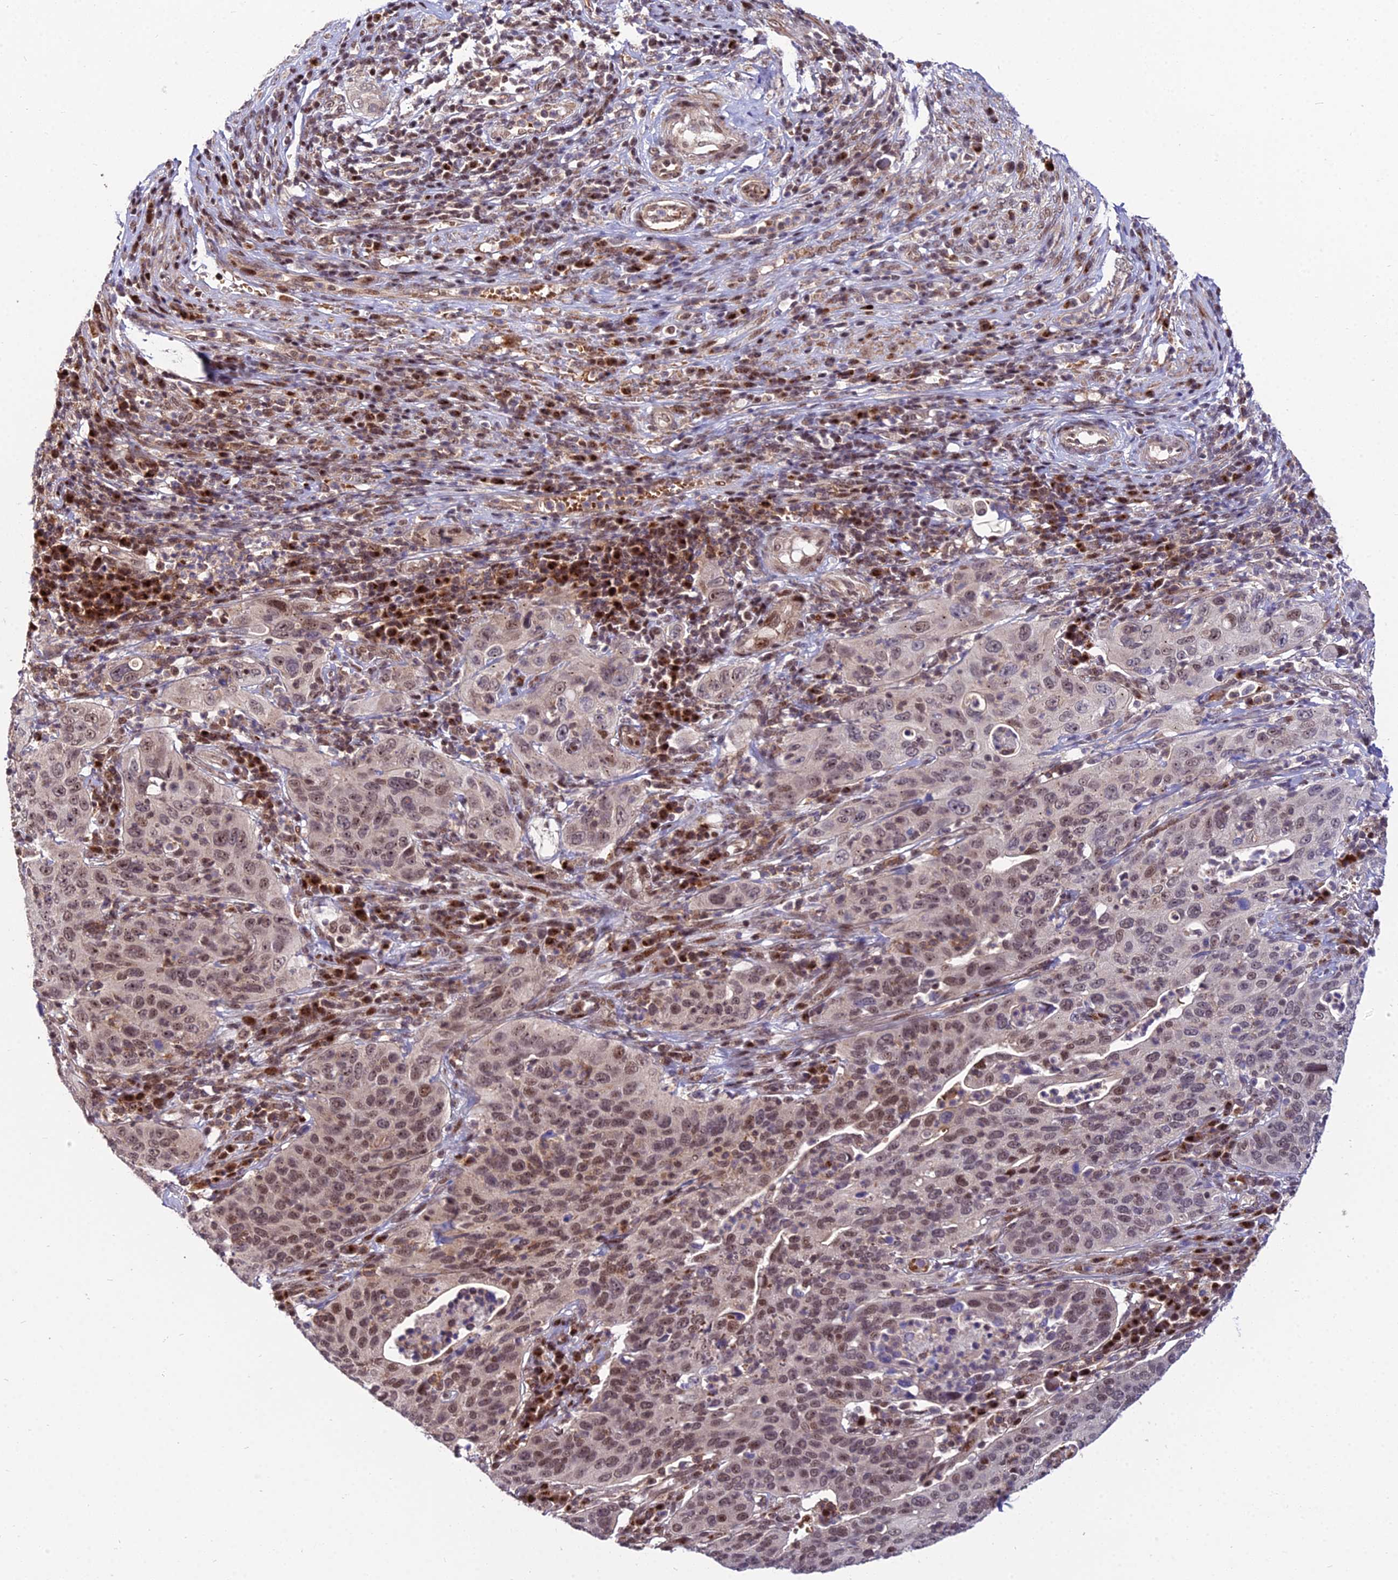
{"staining": {"intensity": "moderate", "quantity": ">75%", "location": "nuclear"}, "tissue": "cervical cancer", "cell_type": "Tumor cells", "image_type": "cancer", "snomed": [{"axis": "morphology", "description": "Squamous cell carcinoma, NOS"}, {"axis": "topography", "description": "Cervix"}], "caption": "The histopathology image shows immunohistochemical staining of cervical squamous cell carcinoma. There is moderate nuclear positivity is present in approximately >75% of tumor cells.", "gene": "CIB3", "patient": {"sex": "female", "age": 36}}